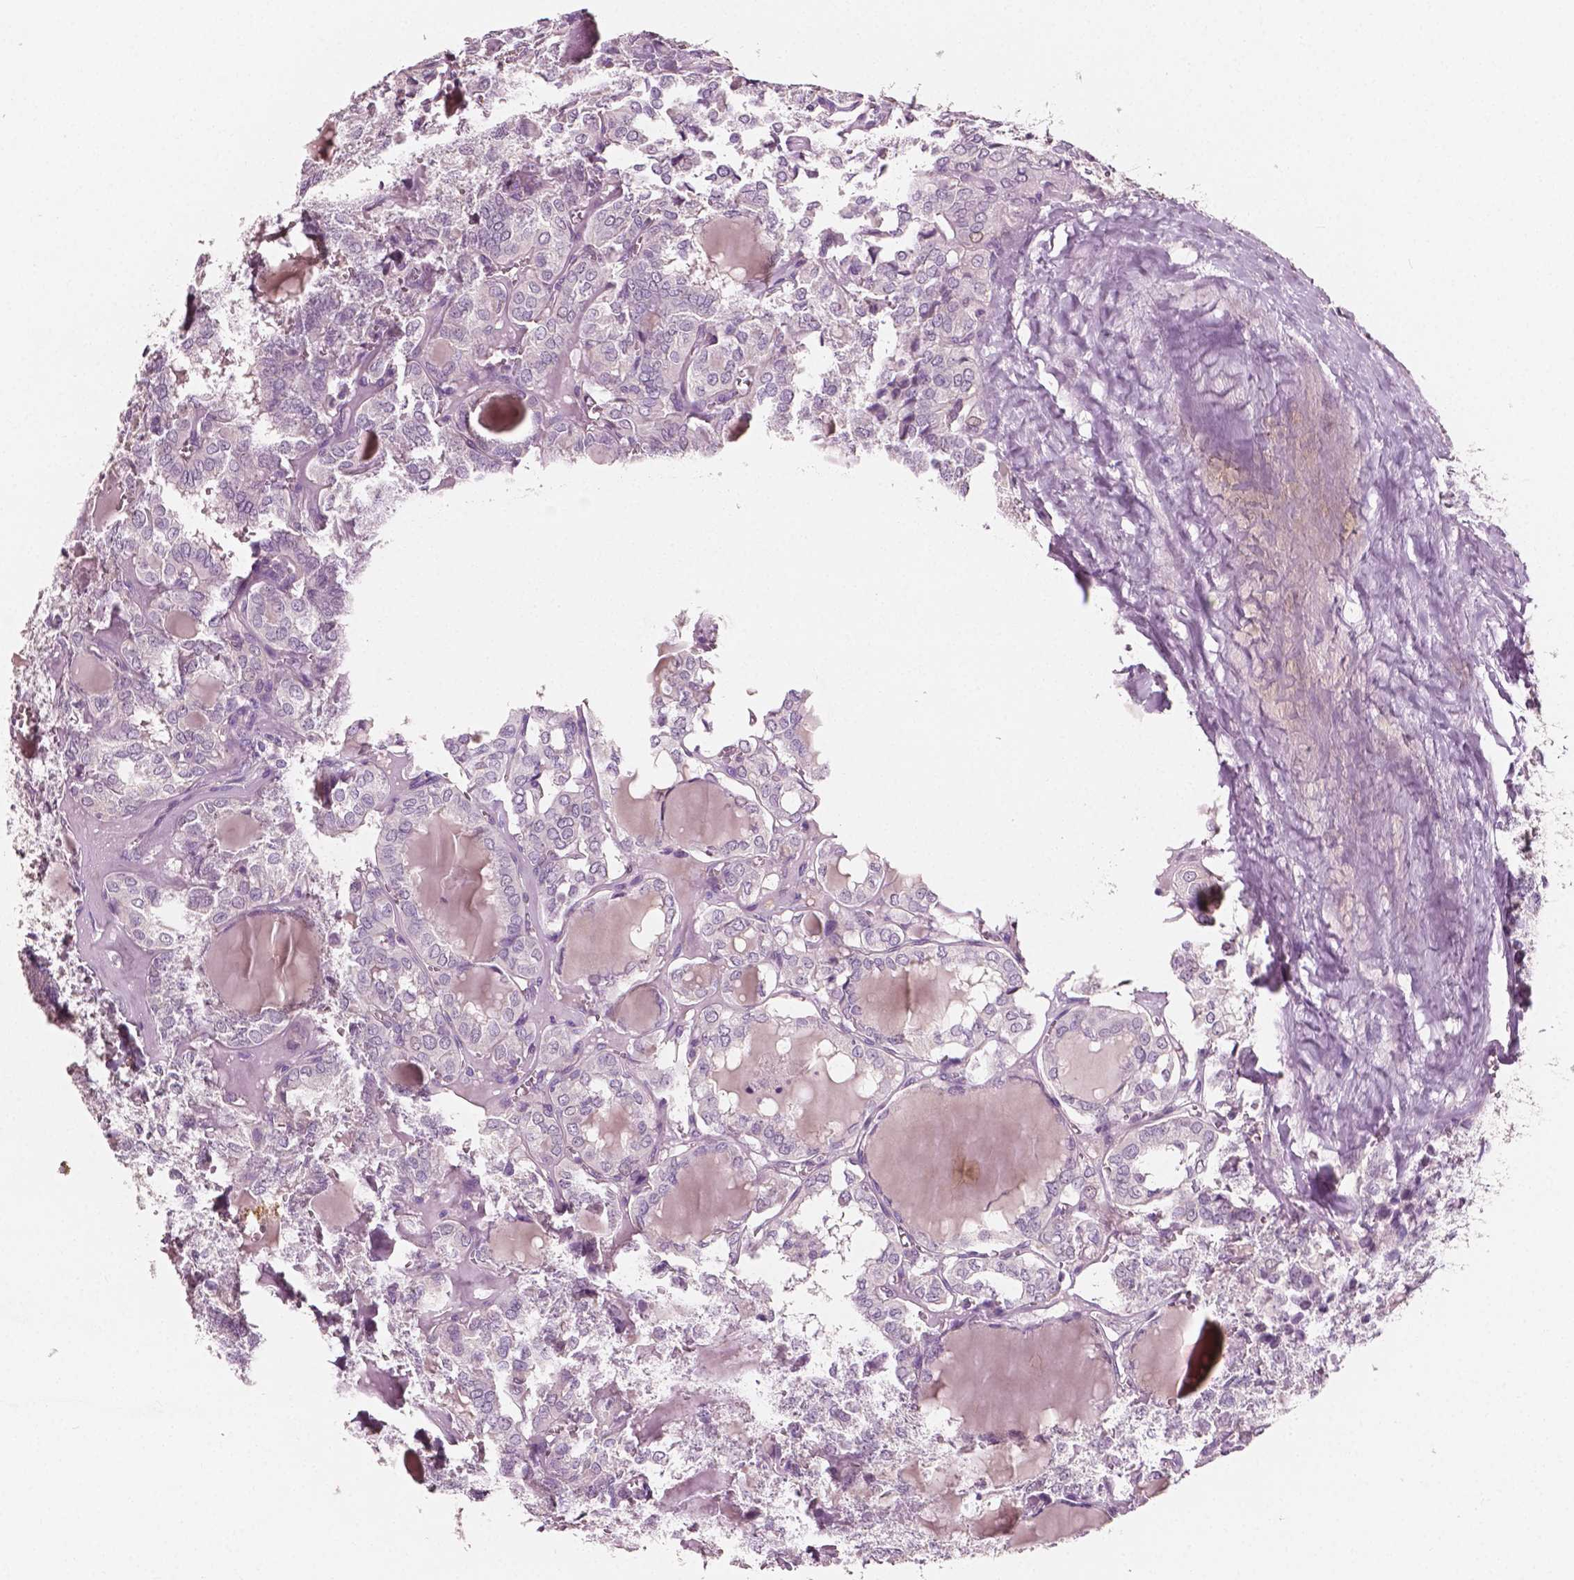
{"staining": {"intensity": "negative", "quantity": "none", "location": "none"}, "tissue": "thyroid cancer", "cell_type": "Tumor cells", "image_type": "cancer", "snomed": [{"axis": "morphology", "description": "Papillary adenocarcinoma, NOS"}, {"axis": "topography", "description": "Thyroid gland"}], "caption": "A high-resolution histopathology image shows immunohistochemistry staining of thyroid cancer (papillary adenocarcinoma), which displays no significant positivity in tumor cells.", "gene": "PLA2R1", "patient": {"sex": "female", "age": 41}}